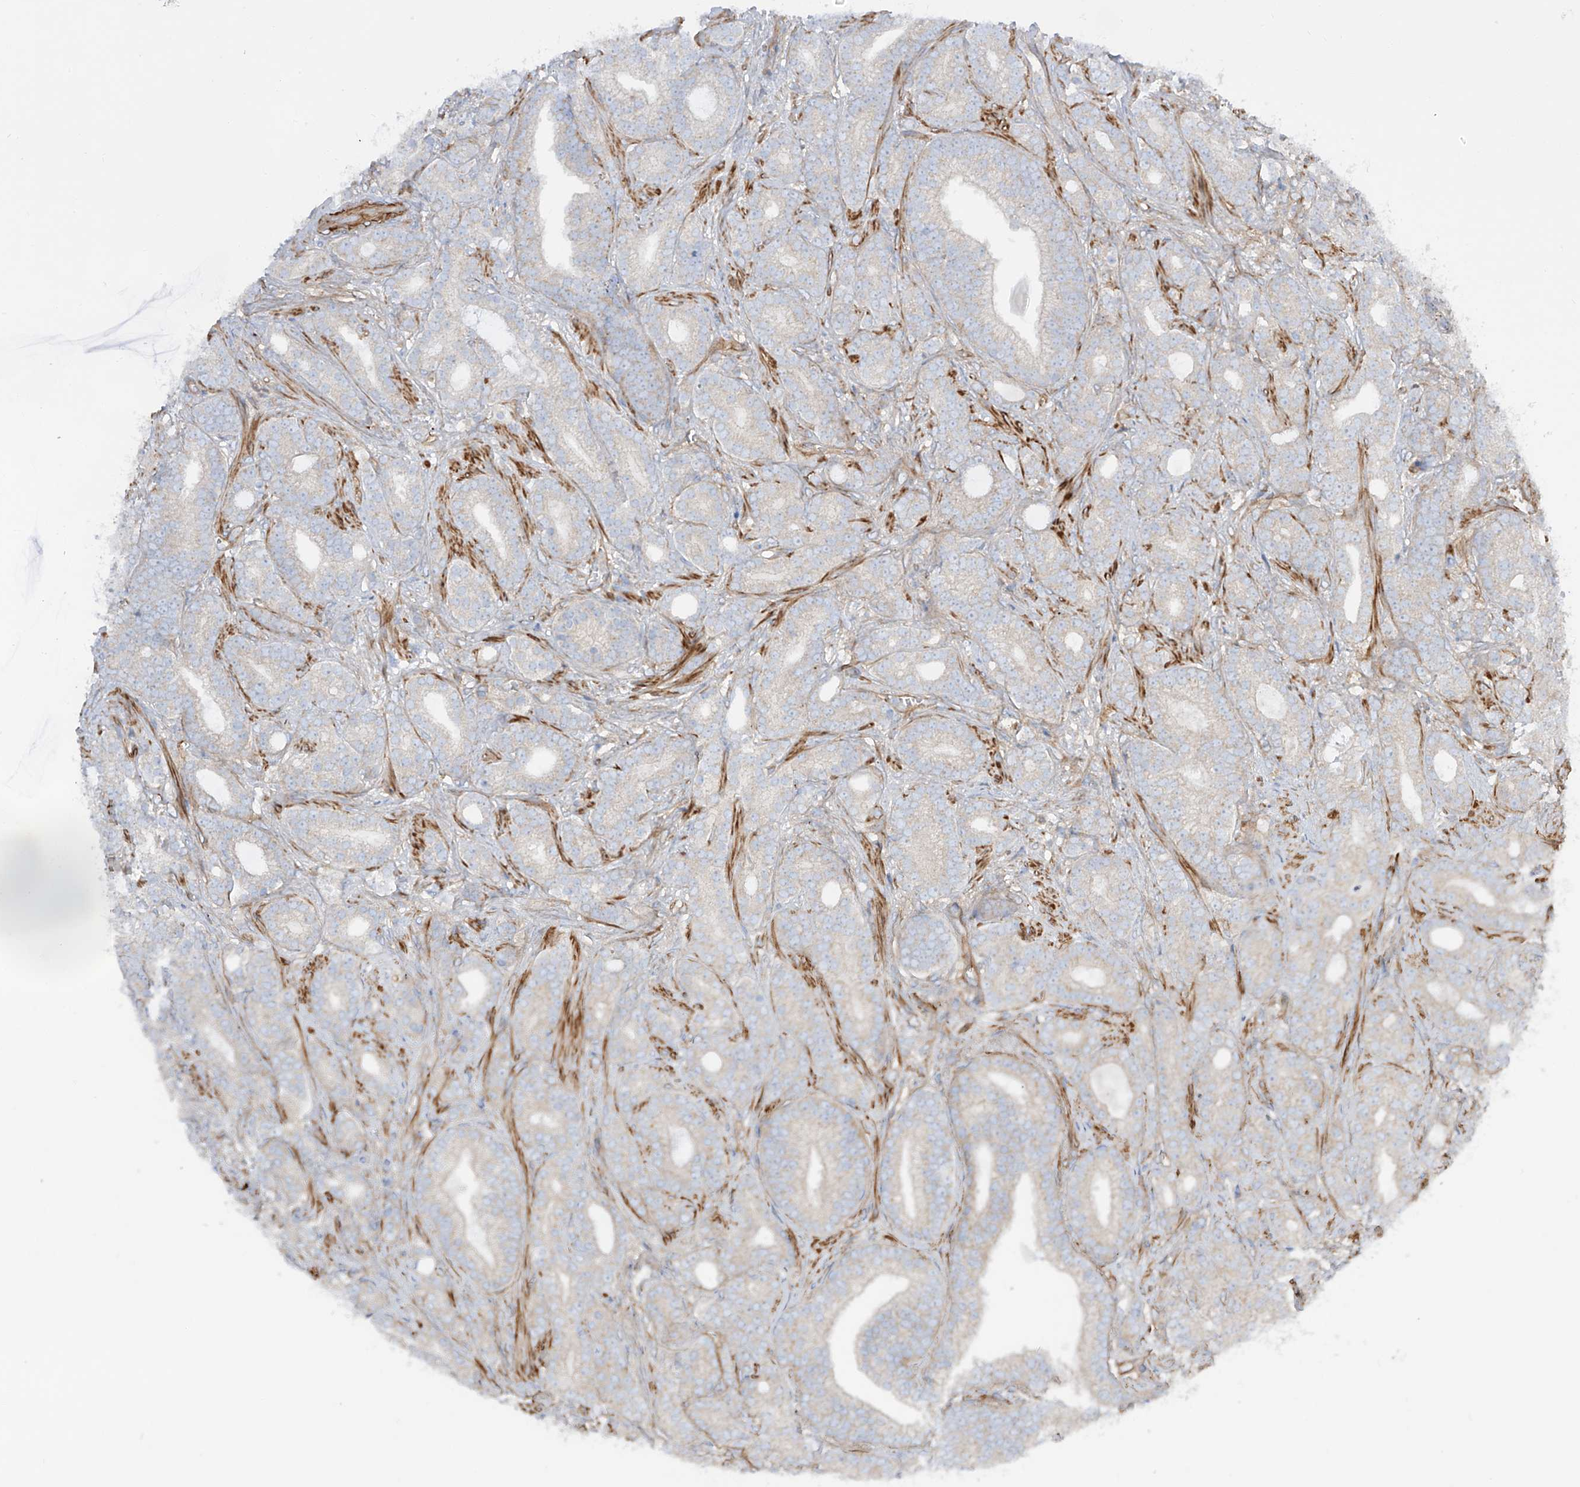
{"staining": {"intensity": "negative", "quantity": "none", "location": "none"}, "tissue": "prostate cancer", "cell_type": "Tumor cells", "image_type": "cancer", "snomed": [{"axis": "morphology", "description": "Adenocarcinoma, High grade"}, {"axis": "topography", "description": "Prostate and seminal vesicle, NOS"}], "caption": "The micrograph shows no staining of tumor cells in prostate high-grade adenocarcinoma.", "gene": "LCA5", "patient": {"sex": "male", "age": 67}}